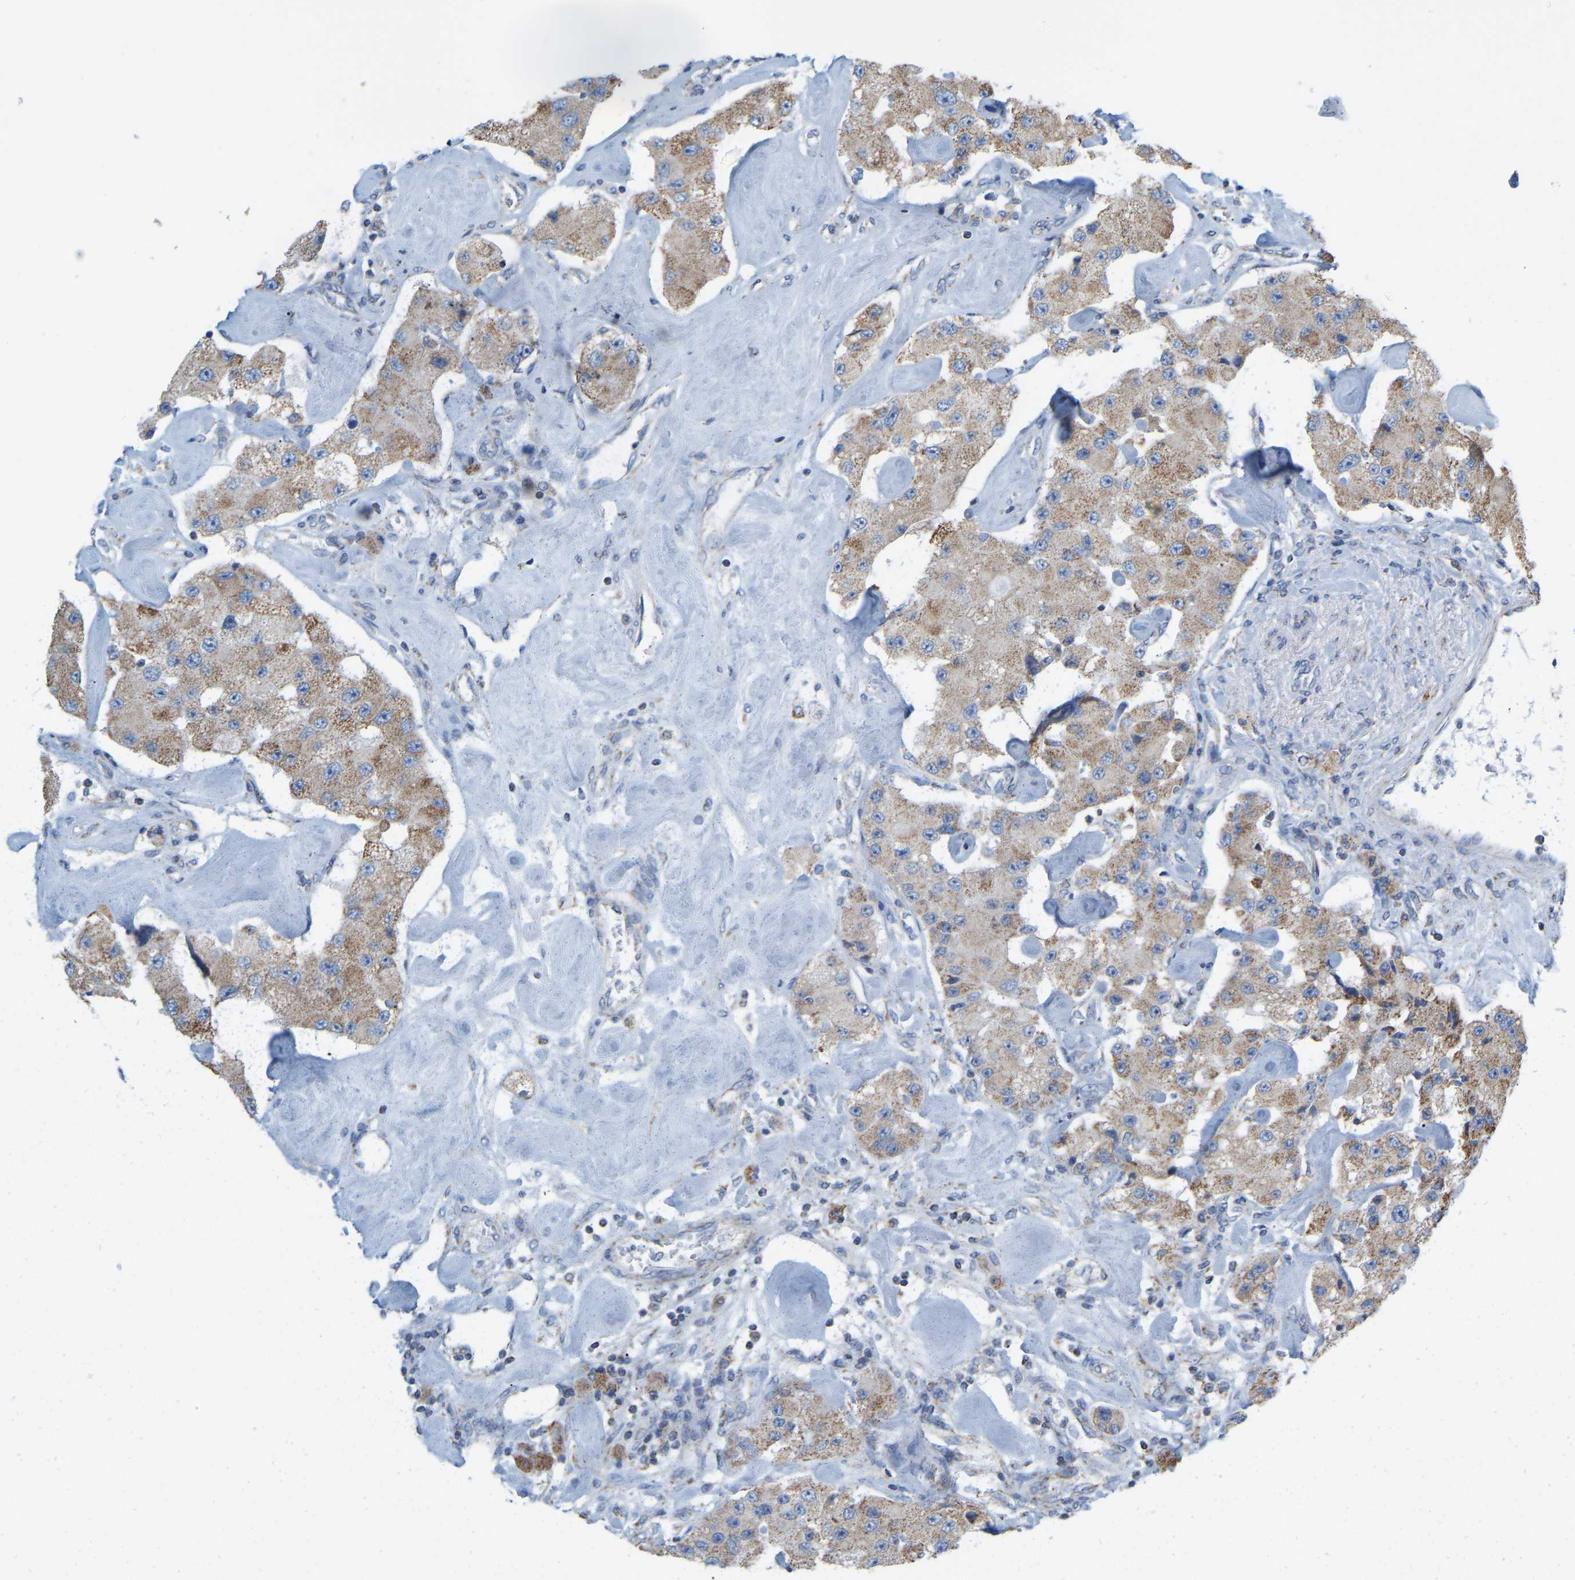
{"staining": {"intensity": "moderate", "quantity": "25%-75%", "location": "cytoplasmic/membranous"}, "tissue": "carcinoid", "cell_type": "Tumor cells", "image_type": "cancer", "snomed": [{"axis": "morphology", "description": "Carcinoid, malignant, NOS"}, {"axis": "topography", "description": "Pancreas"}], "caption": "The histopathology image shows immunohistochemical staining of malignant carcinoid. There is moderate cytoplasmic/membranous staining is appreciated in approximately 25%-75% of tumor cells.", "gene": "CBLB", "patient": {"sex": "male", "age": 41}}